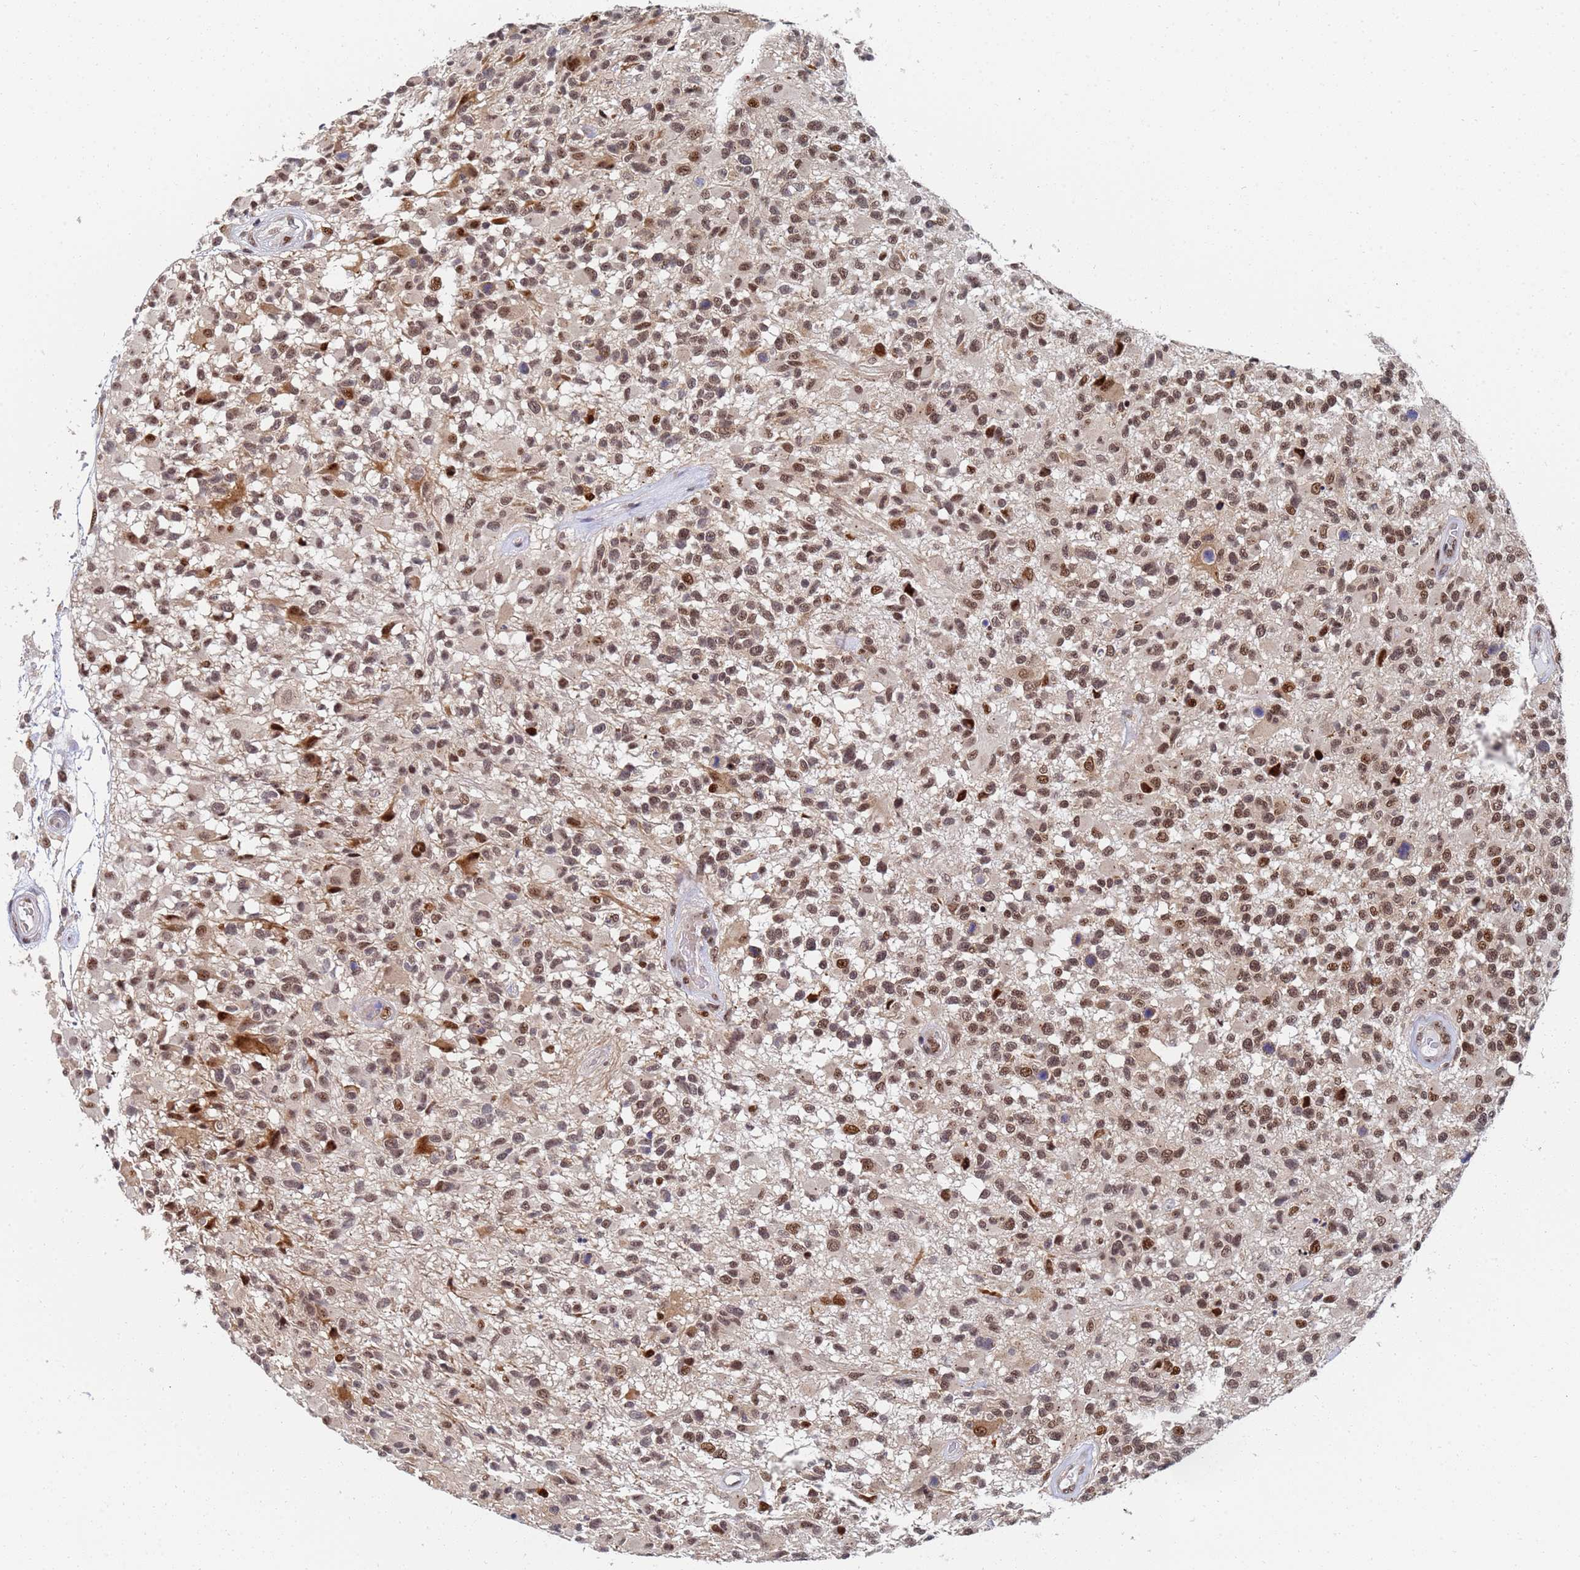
{"staining": {"intensity": "moderate", "quantity": ">75%", "location": "nuclear"}, "tissue": "glioma", "cell_type": "Tumor cells", "image_type": "cancer", "snomed": [{"axis": "morphology", "description": "Glioma, malignant, High grade"}, {"axis": "morphology", "description": "Glioblastoma, NOS"}, {"axis": "topography", "description": "Brain"}], "caption": "IHC staining of glioblastoma, which displays medium levels of moderate nuclear positivity in approximately >75% of tumor cells indicating moderate nuclear protein positivity. The staining was performed using DAB (3,3'-diaminobenzidine) (brown) for protein detection and nuclei were counterstained in hematoxylin (blue).", "gene": "AP5Z1", "patient": {"sex": "male", "age": 60}}